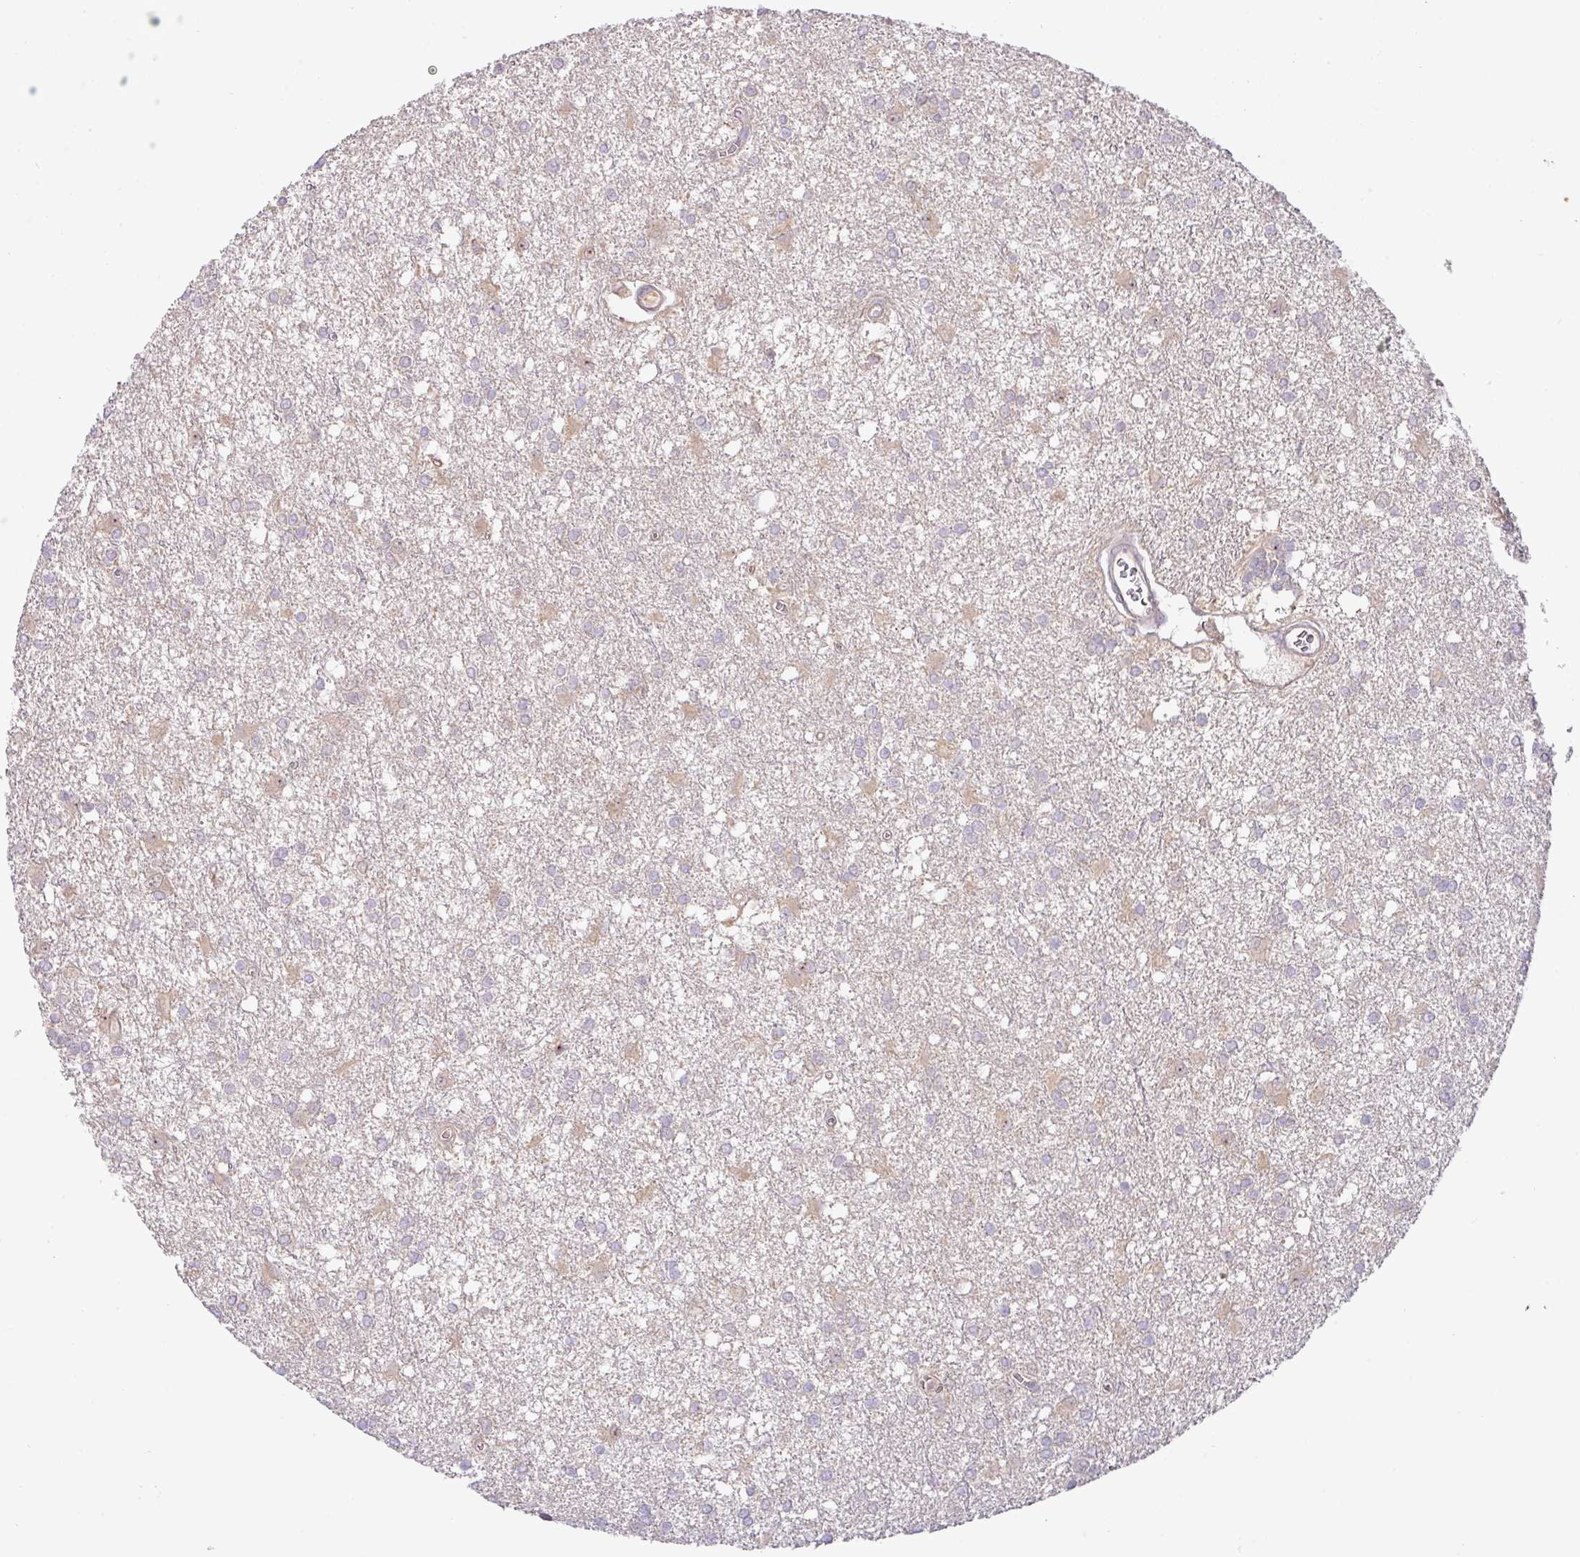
{"staining": {"intensity": "negative", "quantity": "none", "location": "none"}, "tissue": "glioma", "cell_type": "Tumor cells", "image_type": "cancer", "snomed": [{"axis": "morphology", "description": "Glioma, malignant, High grade"}, {"axis": "topography", "description": "Brain"}], "caption": "A micrograph of human malignant glioma (high-grade) is negative for staining in tumor cells.", "gene": "HOXC13", "patient": {"sex": "male", "age": 48}}